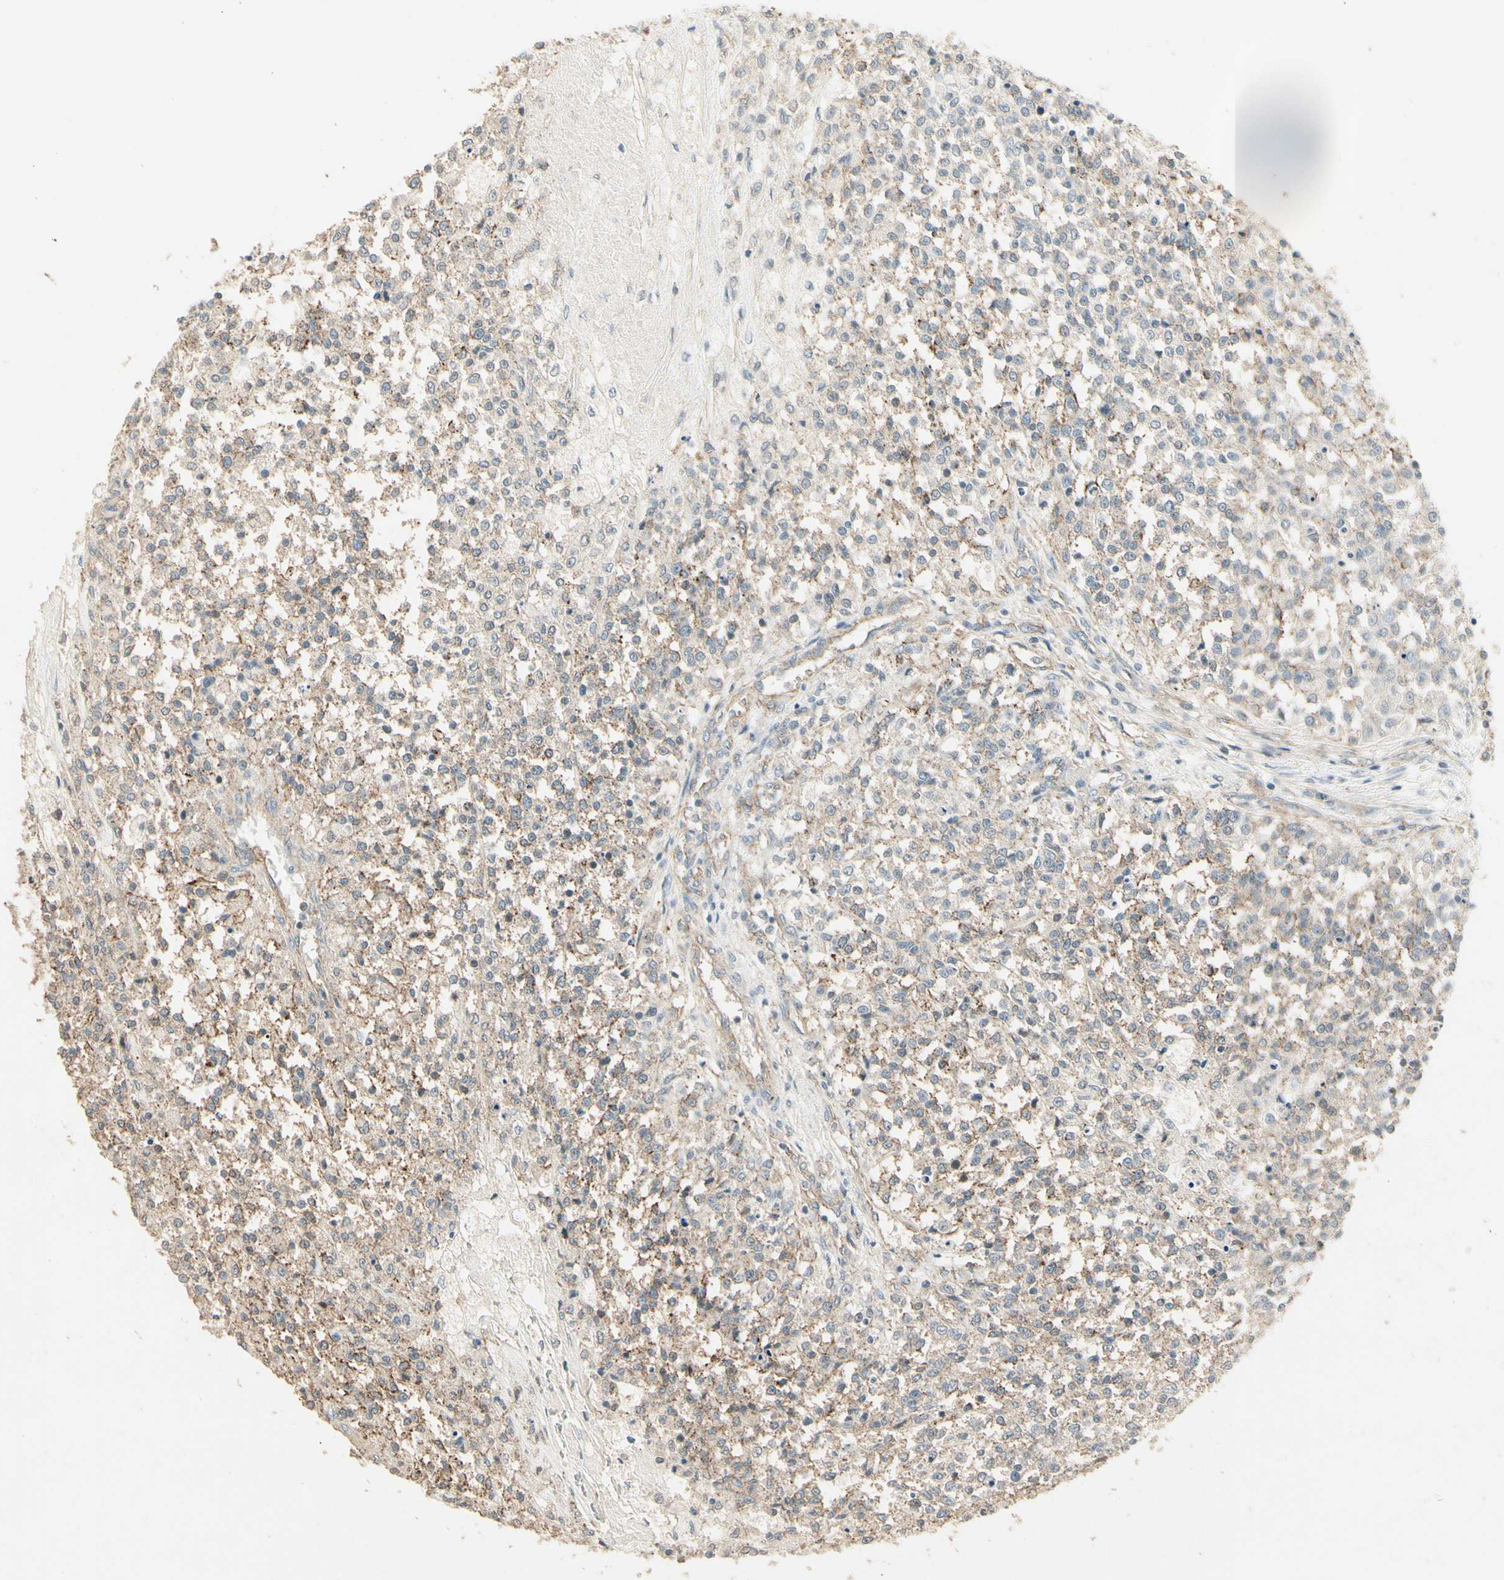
{"staining": {"intensity": "weak", "quantity": "25%-75%", "location": "cytoplasmic/membranous"}, "tissue": "testis cancer", "cell_type": "Tumor cells", "image_type": "cancer", "snomed": [{"axis": "morphology", "description": "Seminoma, NOS"}, {"axis": "topography", "description": "Testis"}], "caption": "Protein staining reveals weak cytoplasmic/membranous expression in about 25%-75% of tumor cells in testis cancer (seminoma).", "gene": "RNF180", "patient": {"sex": "male", "age": 59}}